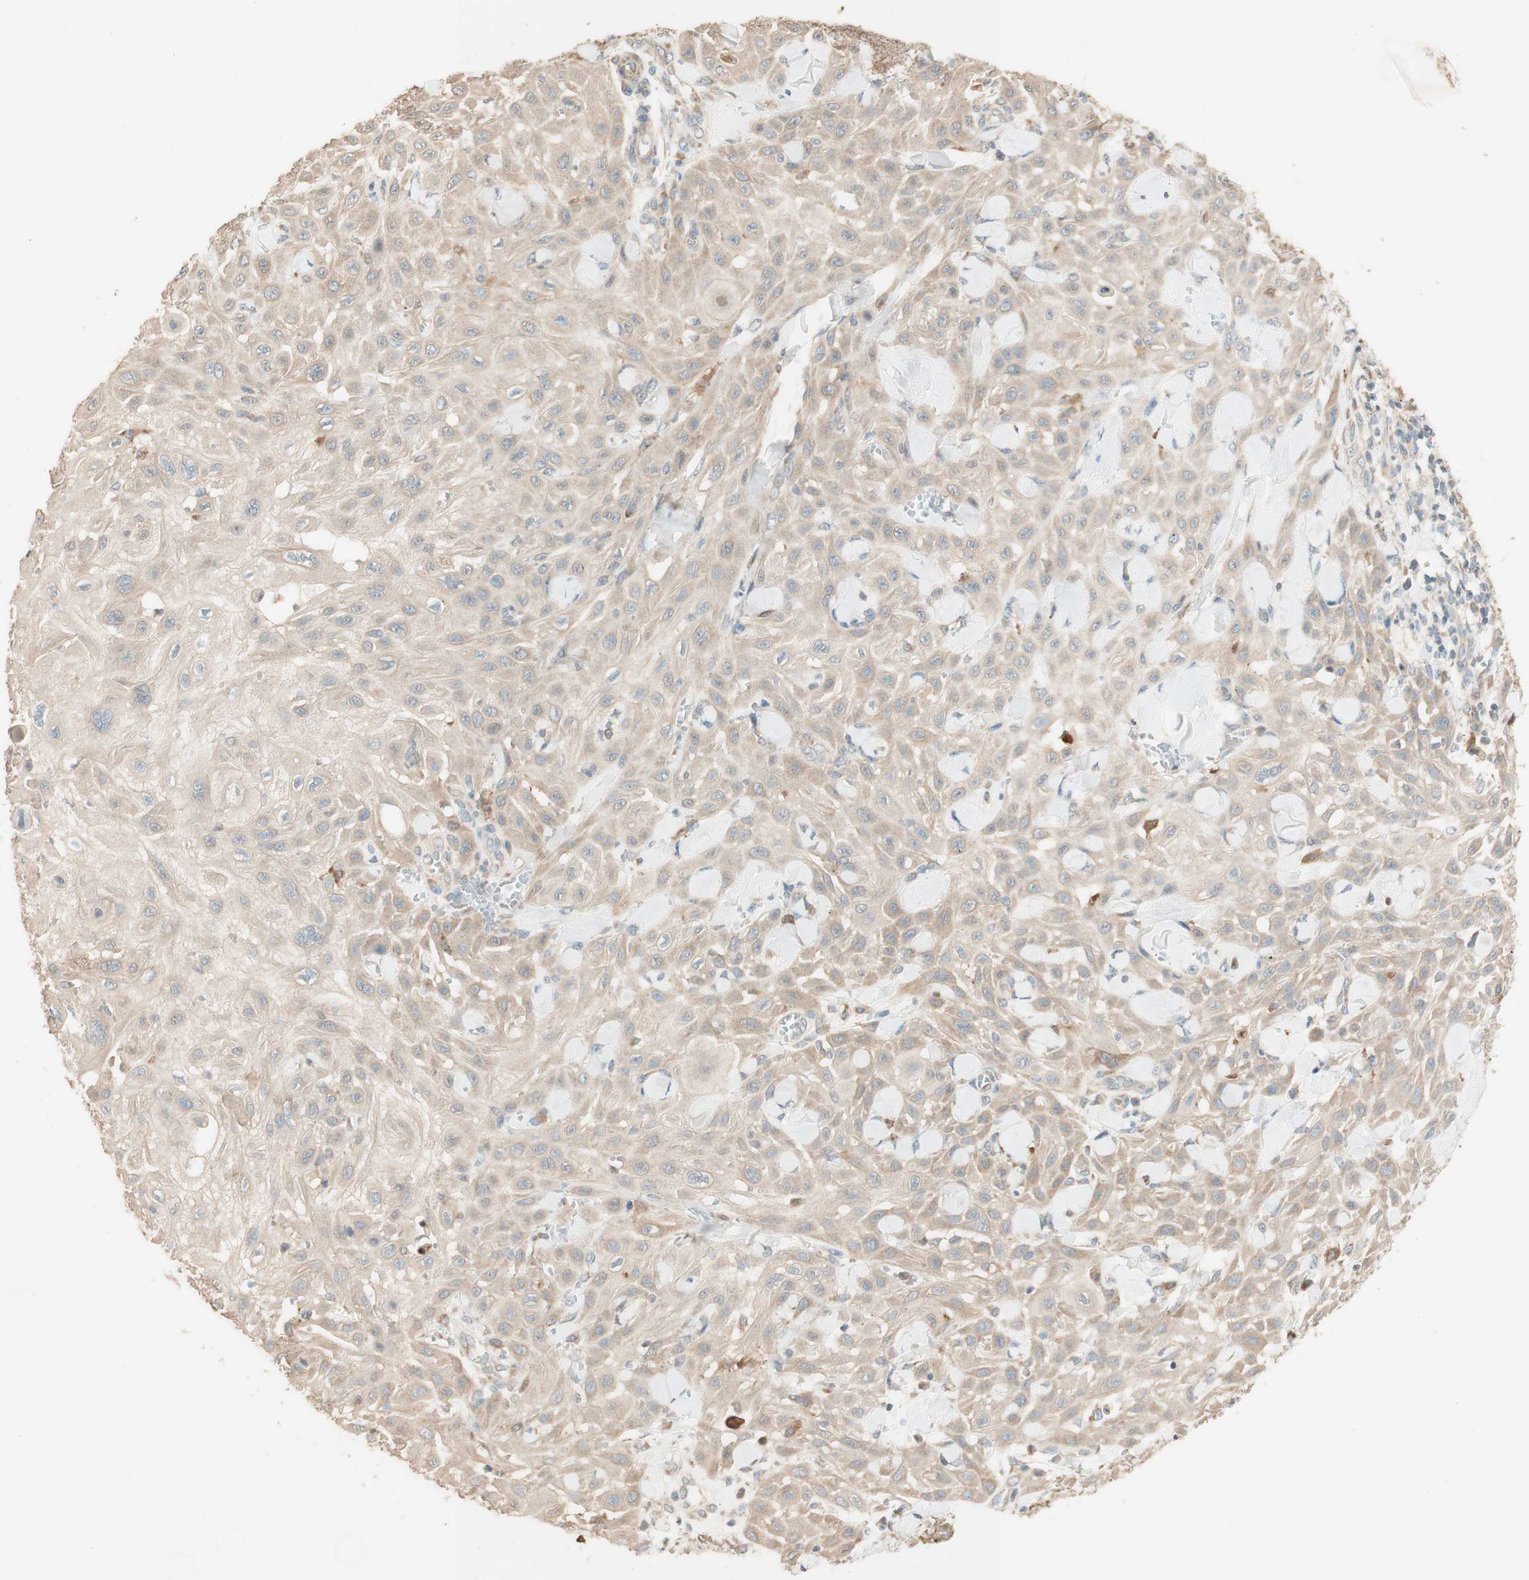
{"staining": {"intensity": "weak", "quantity": ">75%", "location": "cytoplasmic/membranous"}, "tissue": "skin cancer", "cell_type": "Tumor cells", "image_type": "cancer", "snomed": [{"axis": "morphology", "description": "Squamous cell carcinoma, NOS"}, {"axis": "topography", "description": "Skin"}], "caption": "There is low levels of weak cytoplasmic/membranous positivity in tumor cells of skin squamous cell carcinoma, as demonstrated by immunohistochemical staining (brown color).", "gene": "CLCN2", "patient": {"sex": "male", "age": 24}}